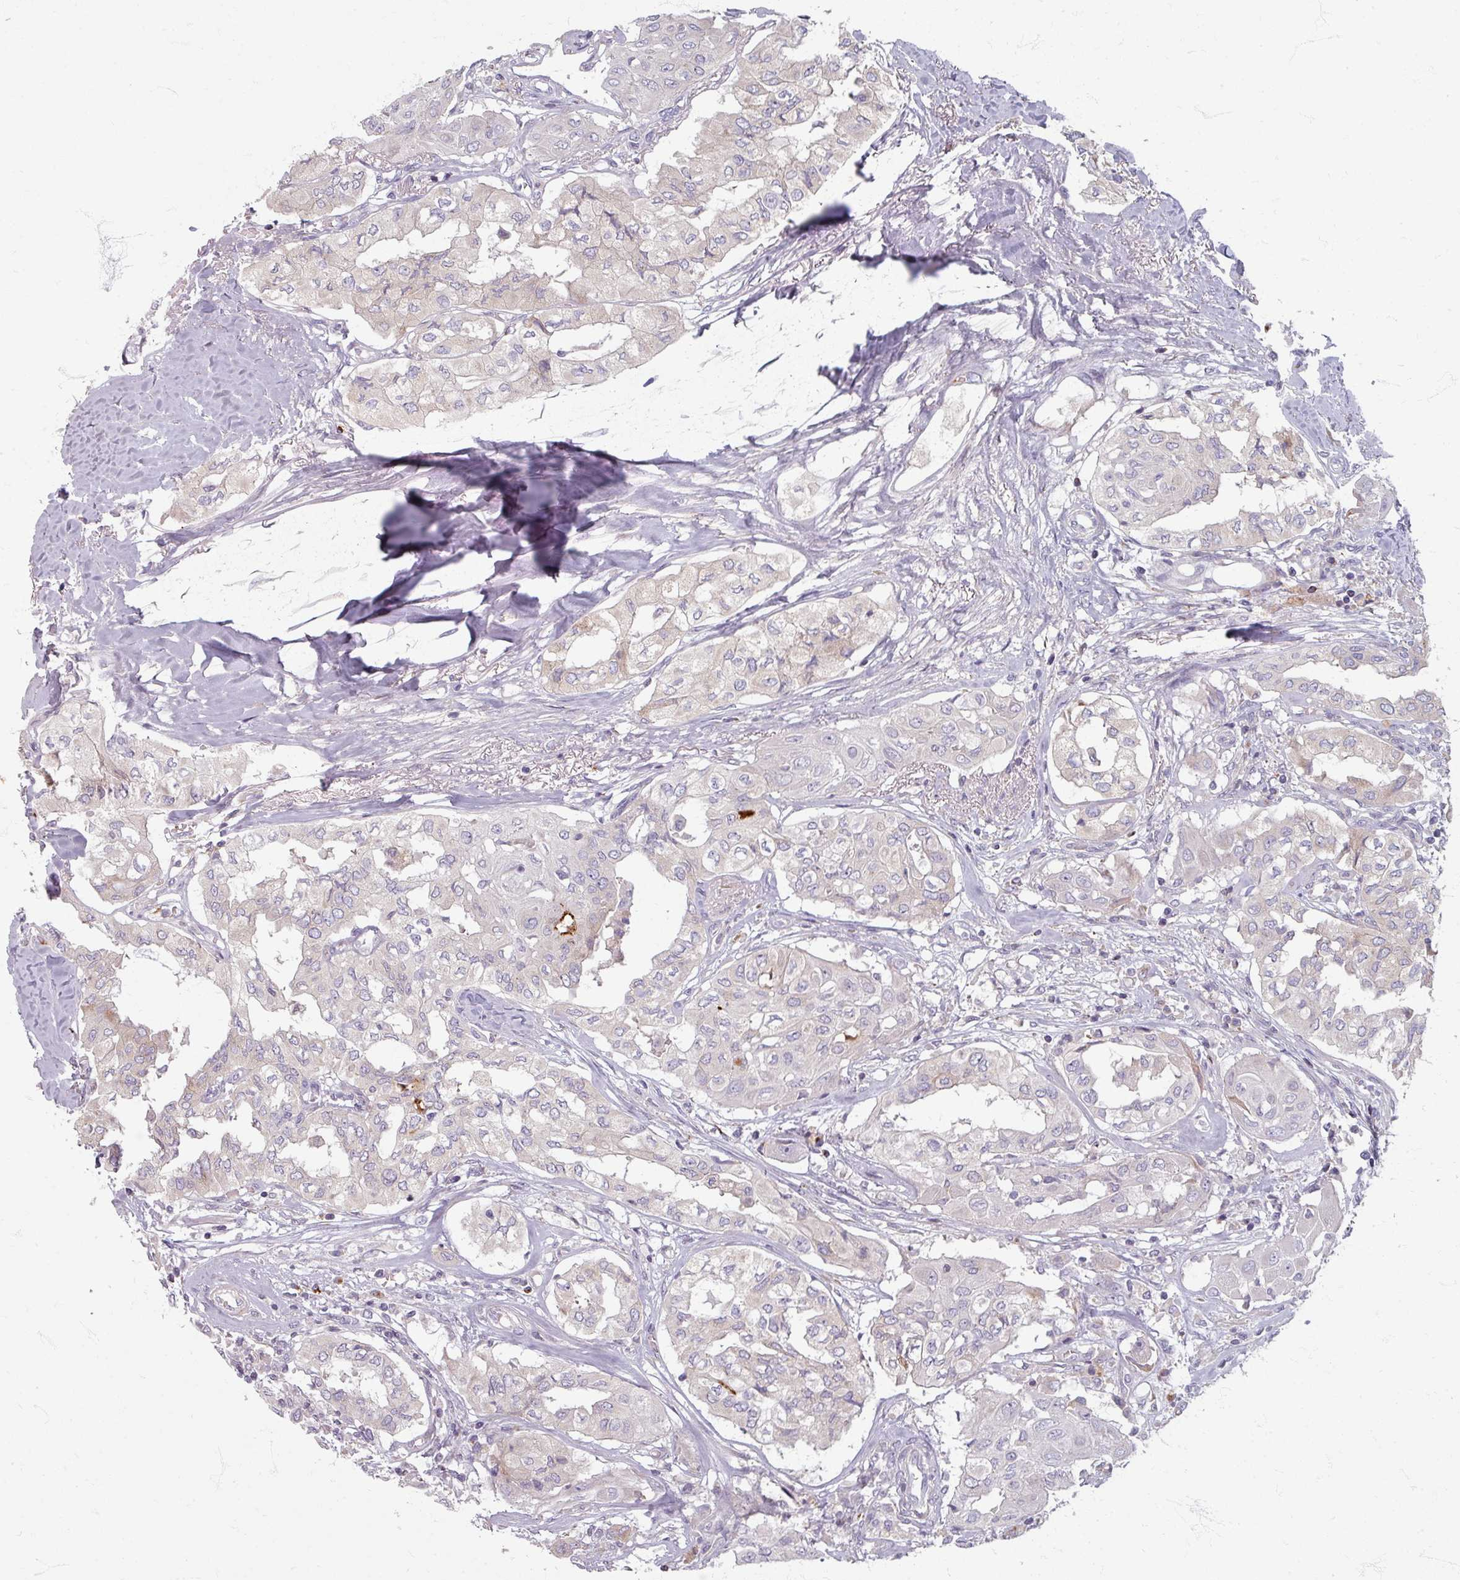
{"staining": {"intensity": "negative", "quantity": "none", "location": "none"}, "tissue": "thyroid cancer", "cell_type": "Tumor cells", "image_type": "cancer", "snomed": [{"axis": "morphology", "description": "Papillary adenocarcinoma, NOS"}, {"axis": "topography", "description": "Thyroid gland"}], "caption": "DAB immunohistochemical staining of human thyroid cancer (papillary adenocarcinoma) demonstrates no significant positivity in tumor cells.", "gene": "GABARAPL1", "patient": {"sex": "female", "age": 59}}